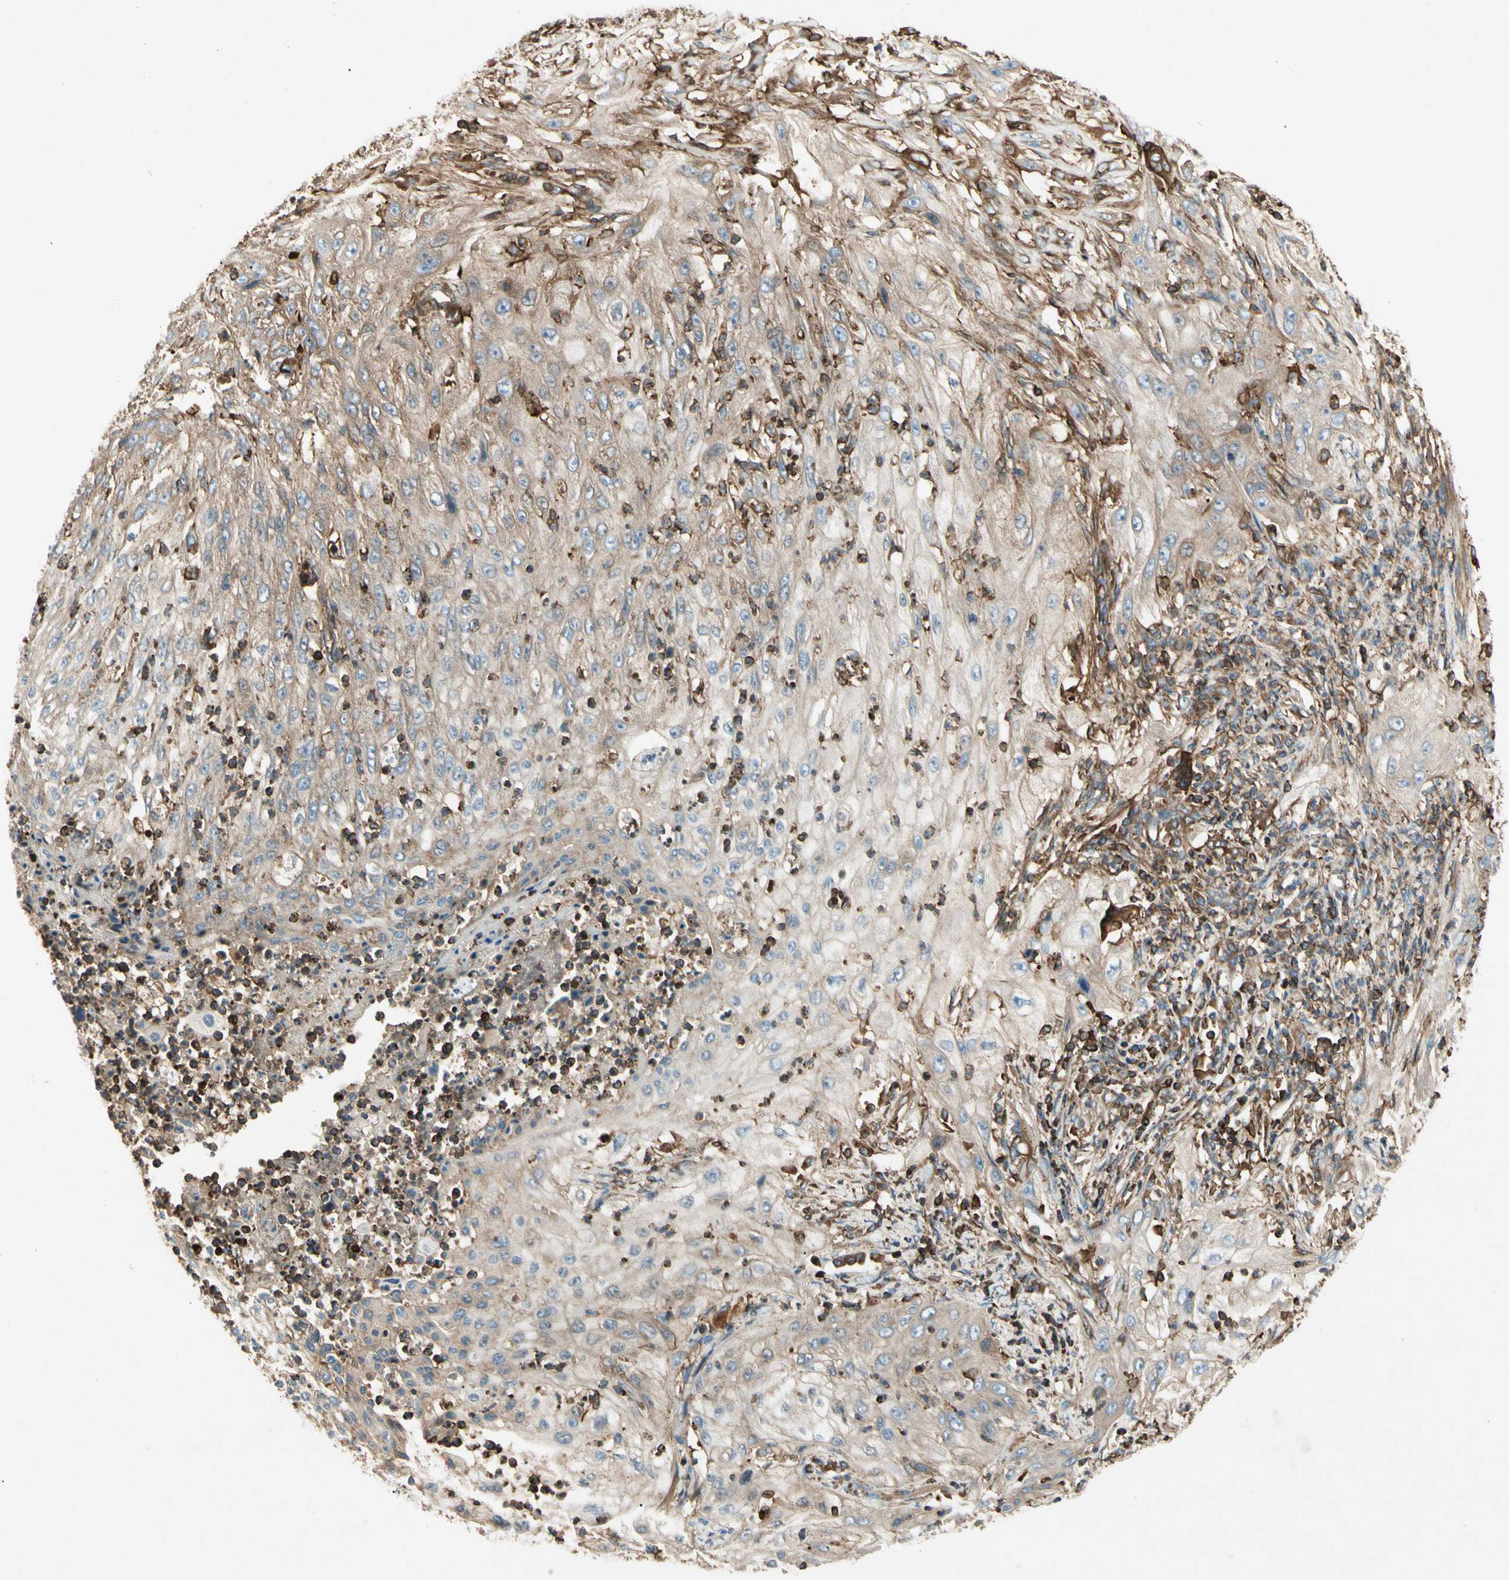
{"staining": {"intensity": "weak", "quantity": ">75%", "location": "cytoplasmic/membranous"}, "tissue": "lung cancer", "cell_type": "Tumor cells", "image_type": "cancer", "snomed": [{"axis": "morphology", "description": "Inflammation, NOS"}, {"axis": "morphology", "description": "Squamous cell carcinoma, NOS"}, {"axis": "topography", "description": "Lymph node"}, {"axis": "topography", "description": "Soft tissue"}, {"axis": "topography", "description": "Lung"}], "caption": "DAB immunohistochemical staining of human lung squamous cell carcinoma displays weak cytoplasmic/membranous protein positivity in approximately >75% of tumor cells.", "gene": "ARPC2", "patient": {"sex": "male", "age": 66}}